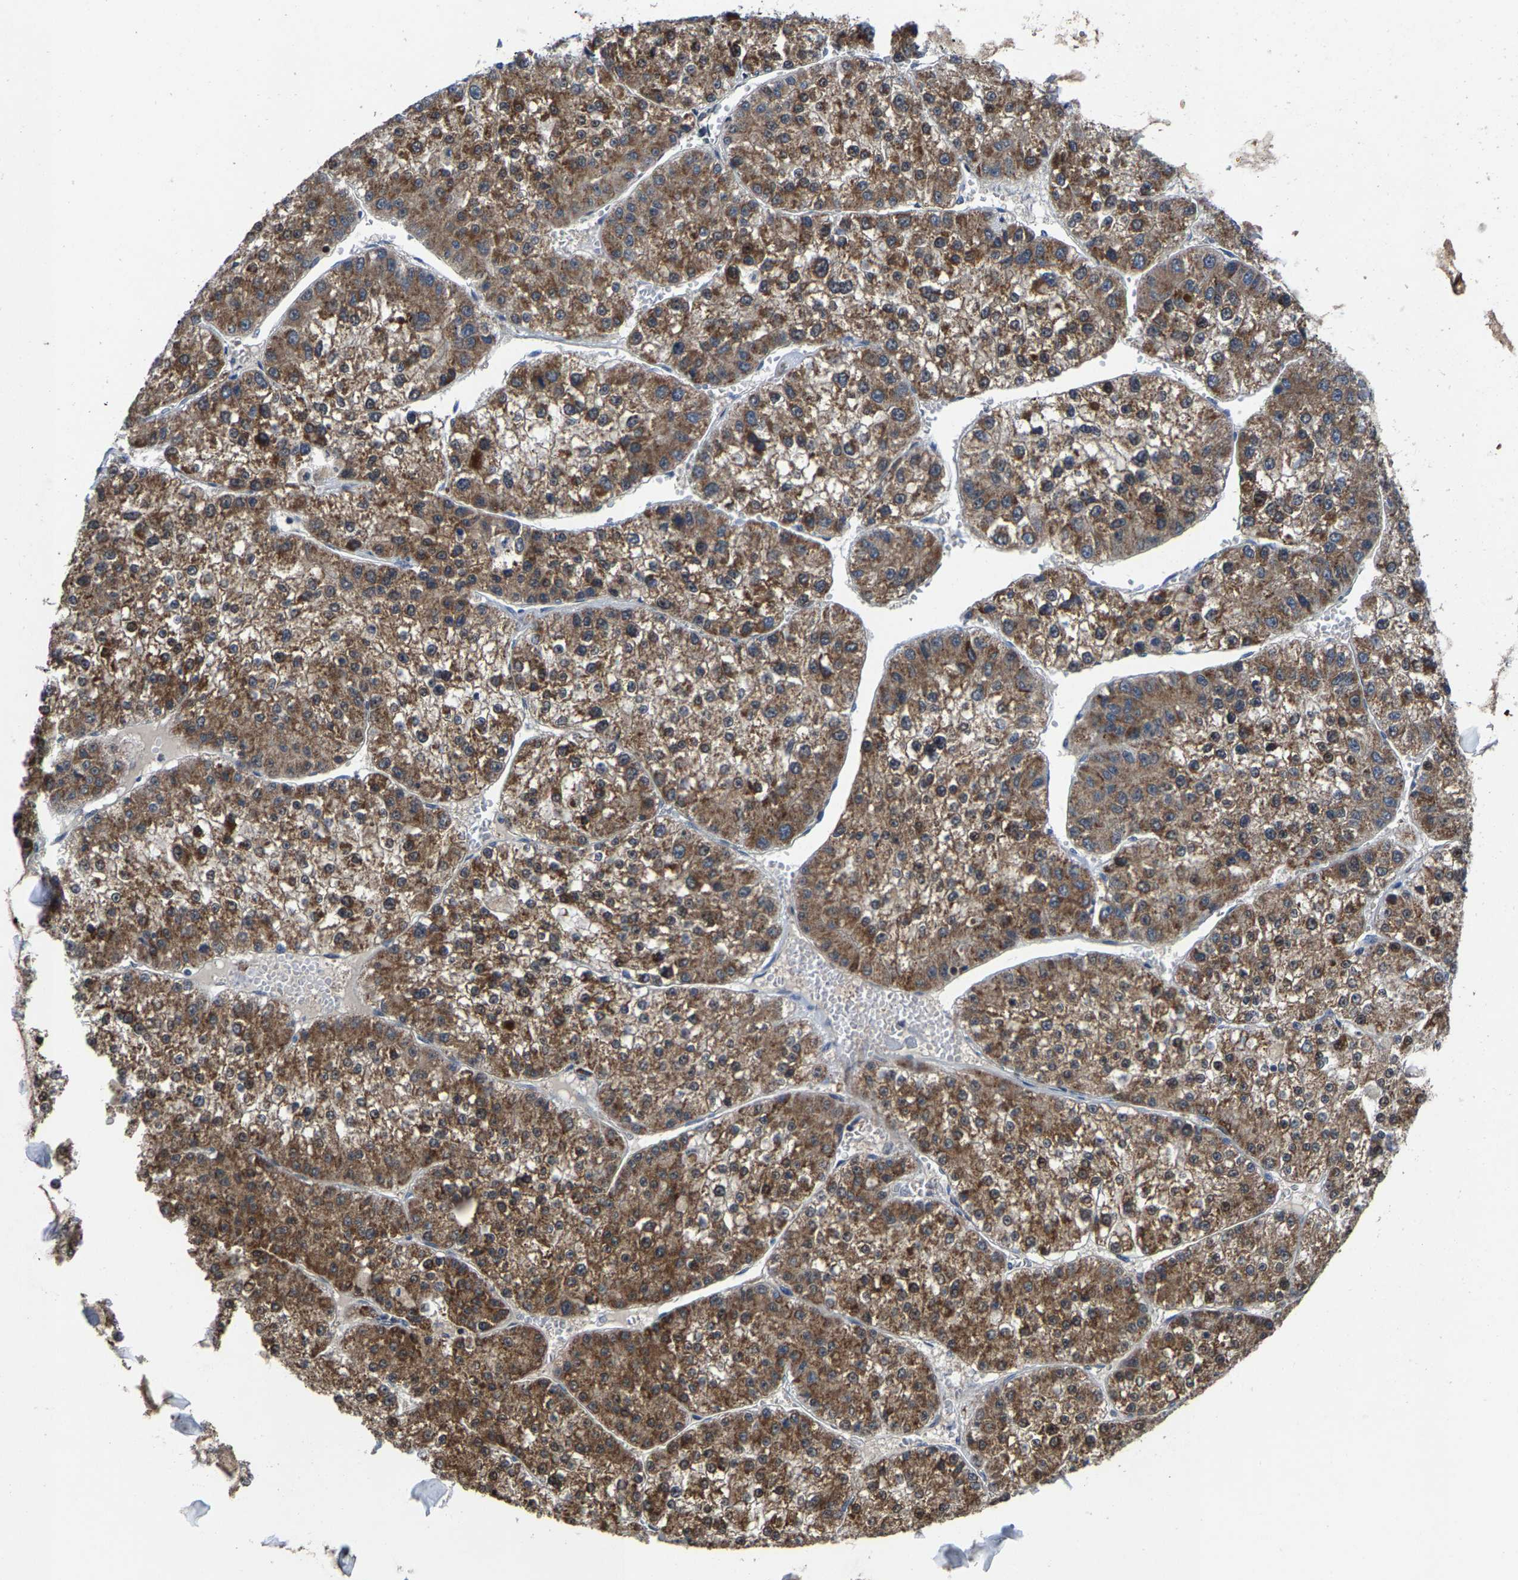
{"staining": {"intensity": "moderate", "quantity": ">75%", "location": "cytoplasmic/membranous"}, "tissue": "liver cancer", "cell_type": "Tumor cells", "image_type": "cancer", "snomed": [{"axis": "morphology", "description": "Carcinoma, Hepatocellular, NOS"}, {"axis": "topography", "description": "Liver"}], "caption": "Protein staining shows moderate cytoplasmic/membranous positivity in about >75% of tumor cells in hepatocellular carcinoma (liver). (DAB (3,3'-diaminobenzidine) IHC, brown staining for protein, blue staining for nuclei).", "gene": "TDRKH", "patient": {"sex": "female", "age": 73}}